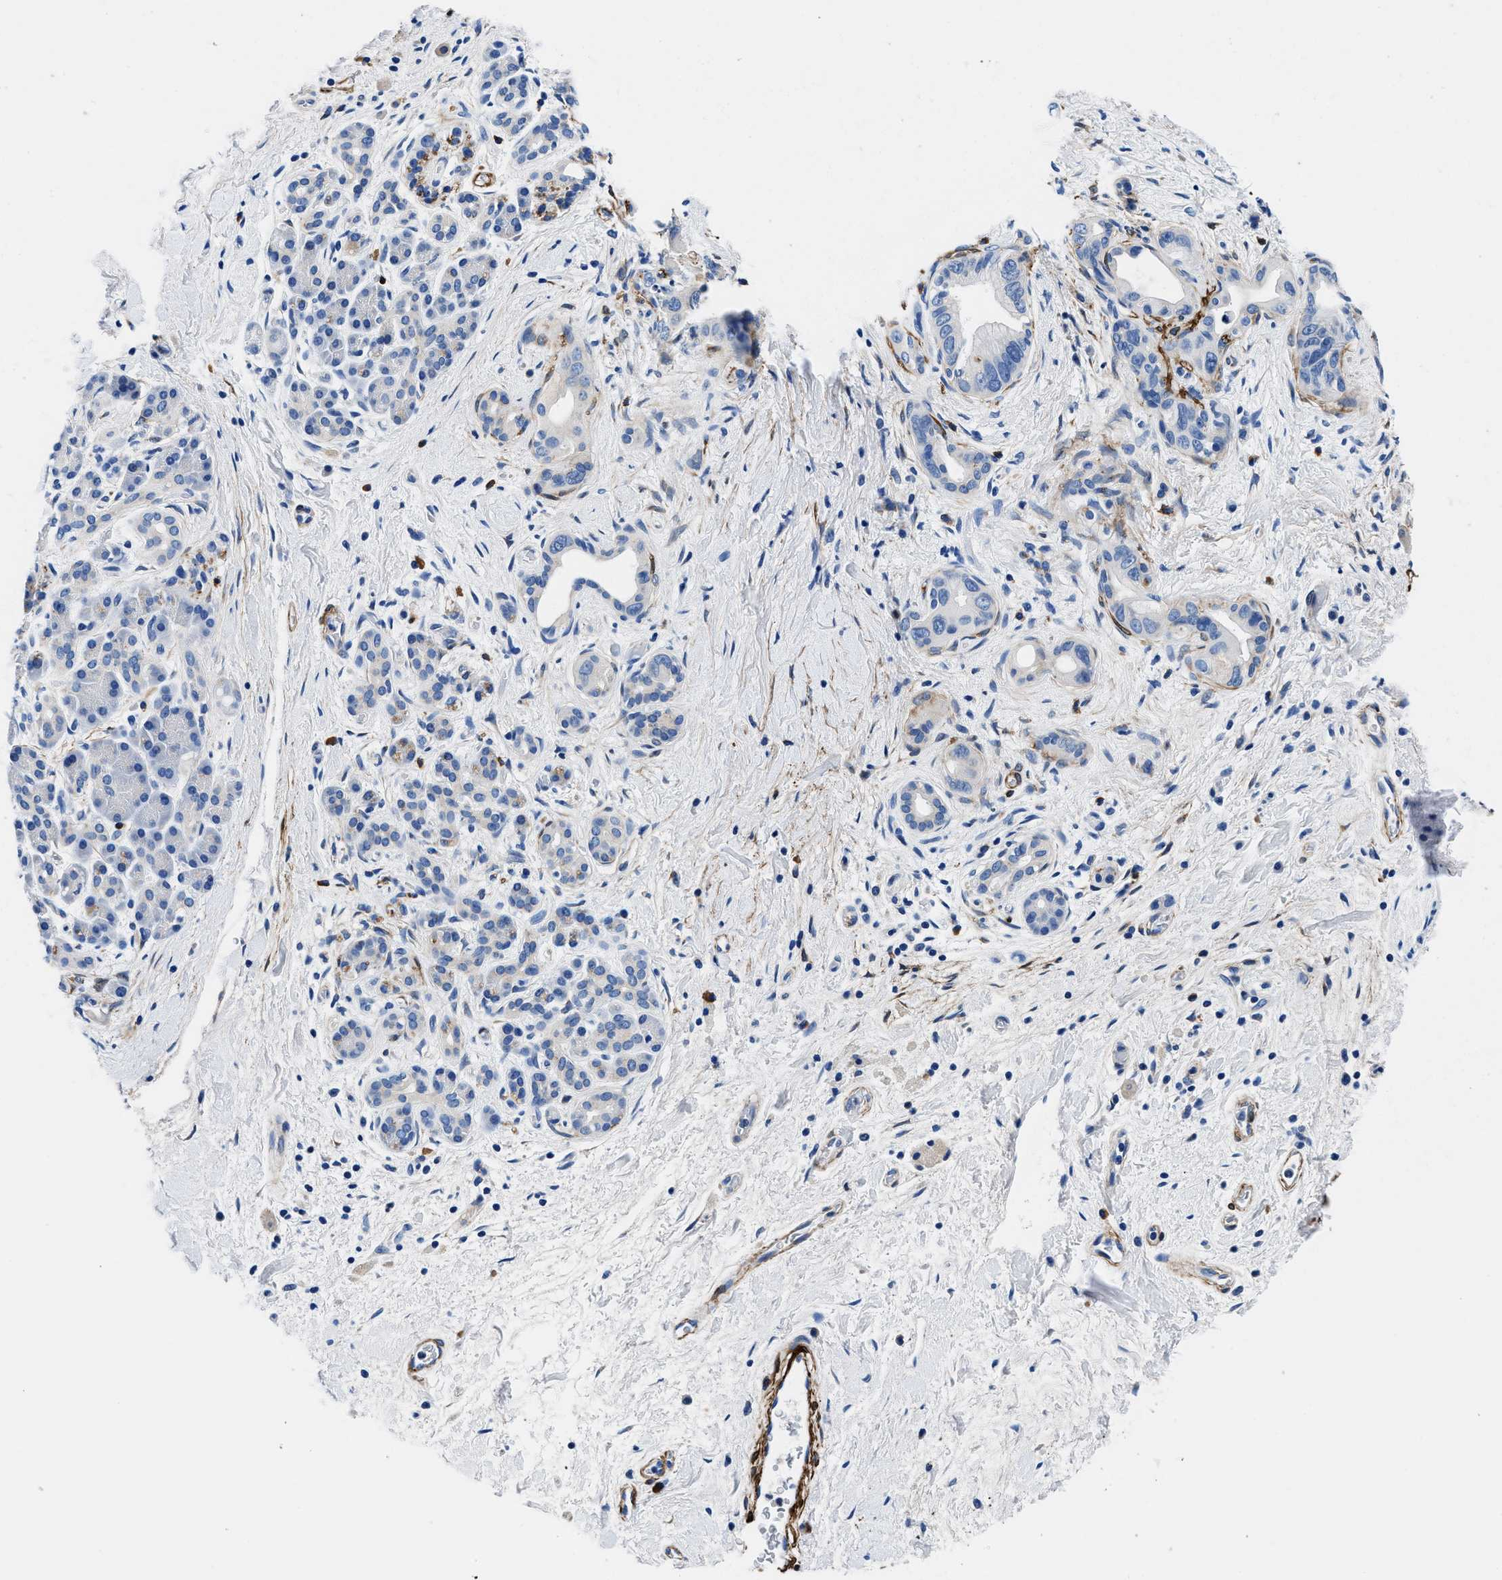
{"staining": {"intensity": "negative", "quantity": "none", "location": "none"}, "tissue": "pancreatic cancer", "cell_type": "Tumor cells", "image_type": "cancer", "snomed": [{"axis": "morphology", "description": "Adenocarcinoma, NOS"}, {"axis": "topography", "description": "Pancreas"}], "caption": "A histopathology image of human pancreatic cancer is negative for staining in tumor cells.", "gene": "TEX261", "patient": {"sex": "male", "age": 55}}